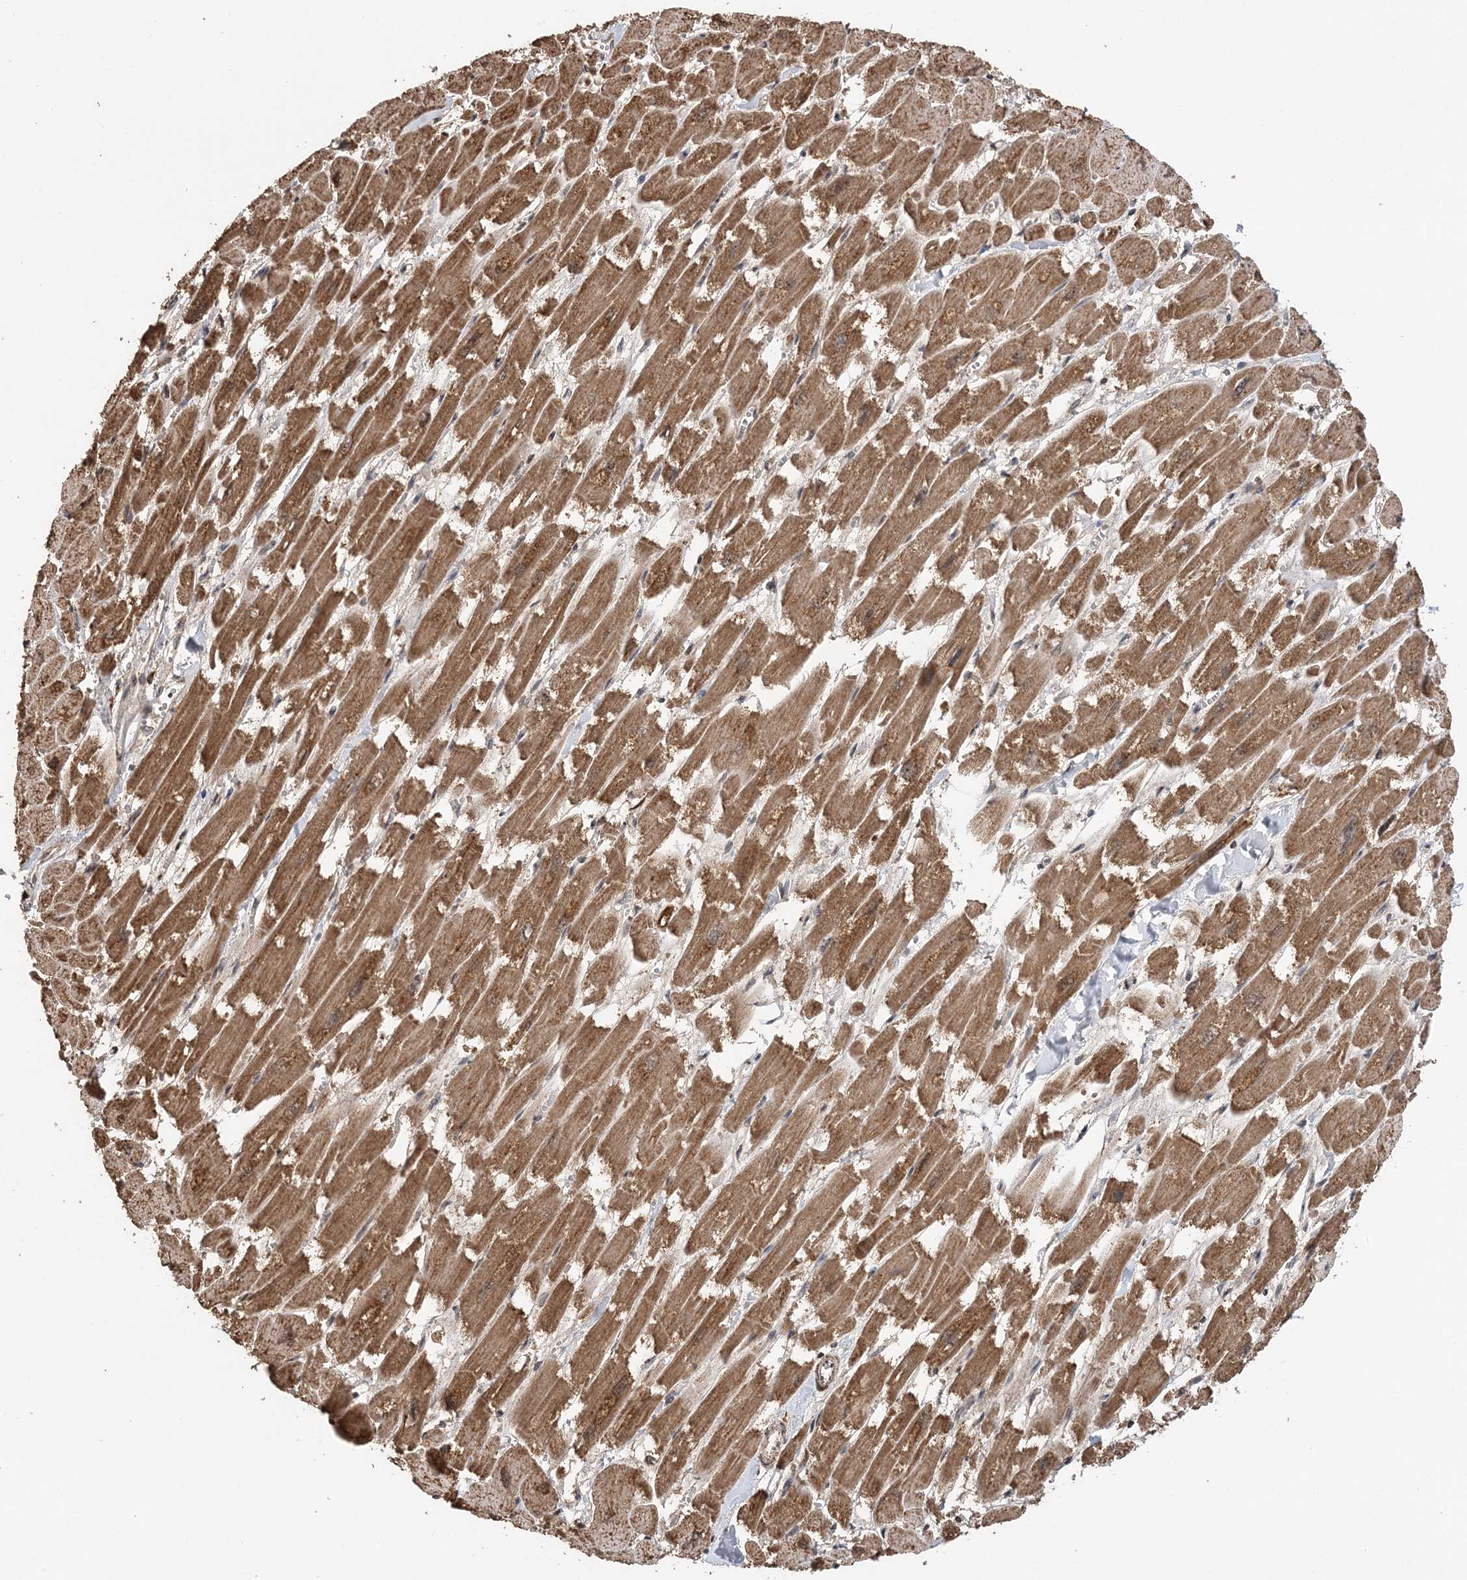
{"staining": {"intensity": "moderate", "quantity": ">75%", "location": "cytoplasmic/membranous"}, "tissue": "heart muscle", "cell_type": "Cardiomyocytes", "image_type": "normal", "snomed": [{"axis": "morphology", "description": "Normal tissue, NOS"}, {"axis": "topography", "description": "Heart"}], "caption": "This is a histology image of IHC staining of unremarkable heart muscle, which shows moderate positivity in the cytoplasmic/membranous of cardiomyocytes.", "gene": "PCBP1", "patient": {"sex": "male", "age": 54}}